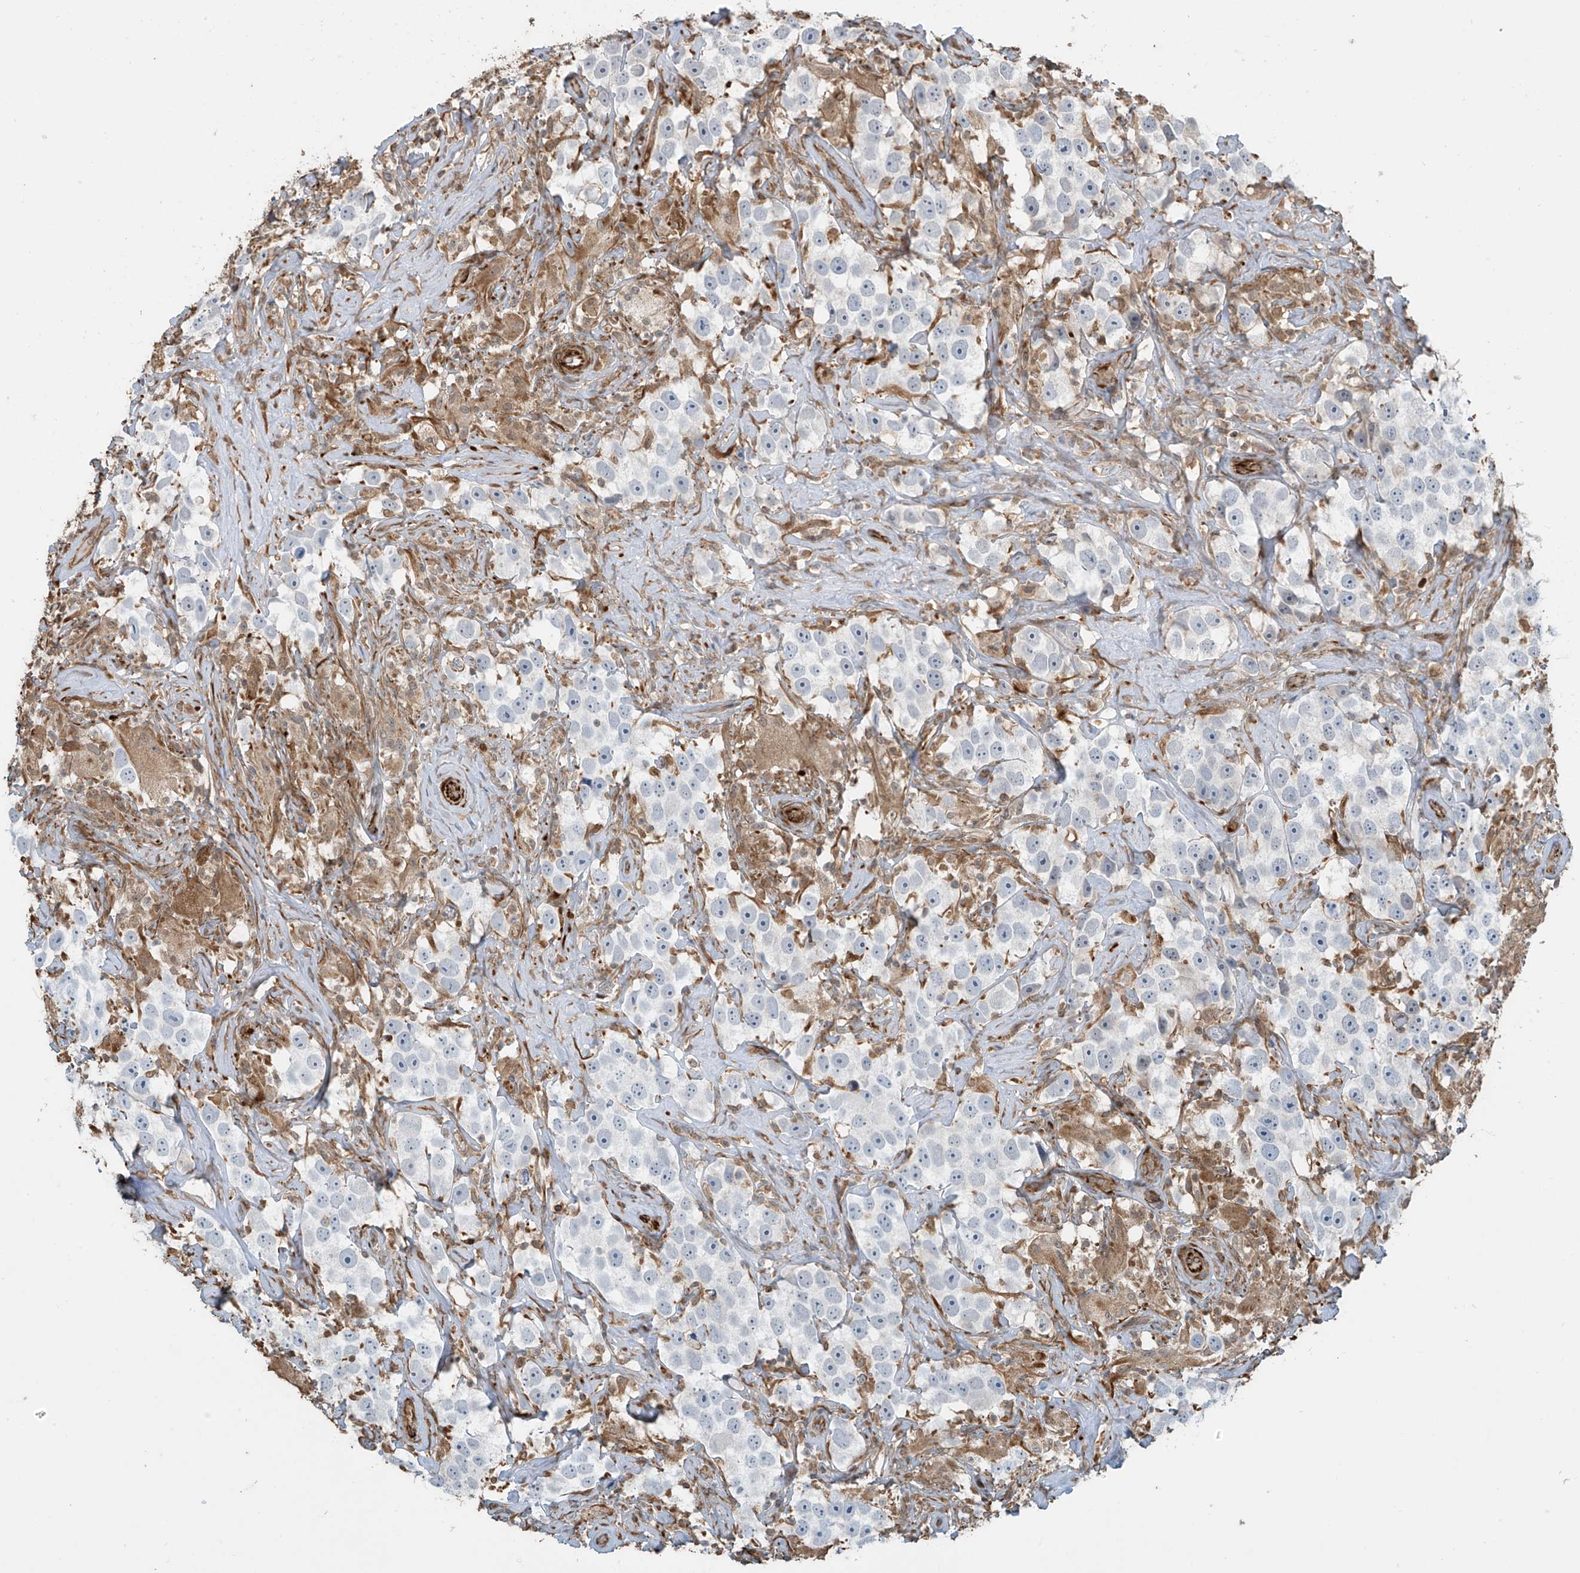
{"staining": {"intensity": "negative", "quantity": "none", "location": "none"}, "tissue": "testis cancer", "cell_type": "Tumor cells", "image_type": "cancer", "snomed": [{"axis": "morphology", "description": "Seminoma, NOS"}, {"axis": "topography", "description": "Testis"}], "caption": "A micrograph of human testis seminoma is negative for staining in tumor cells.", "gene": "SH3BGRL3", "patient": {"sex": "male", "age": 49}}